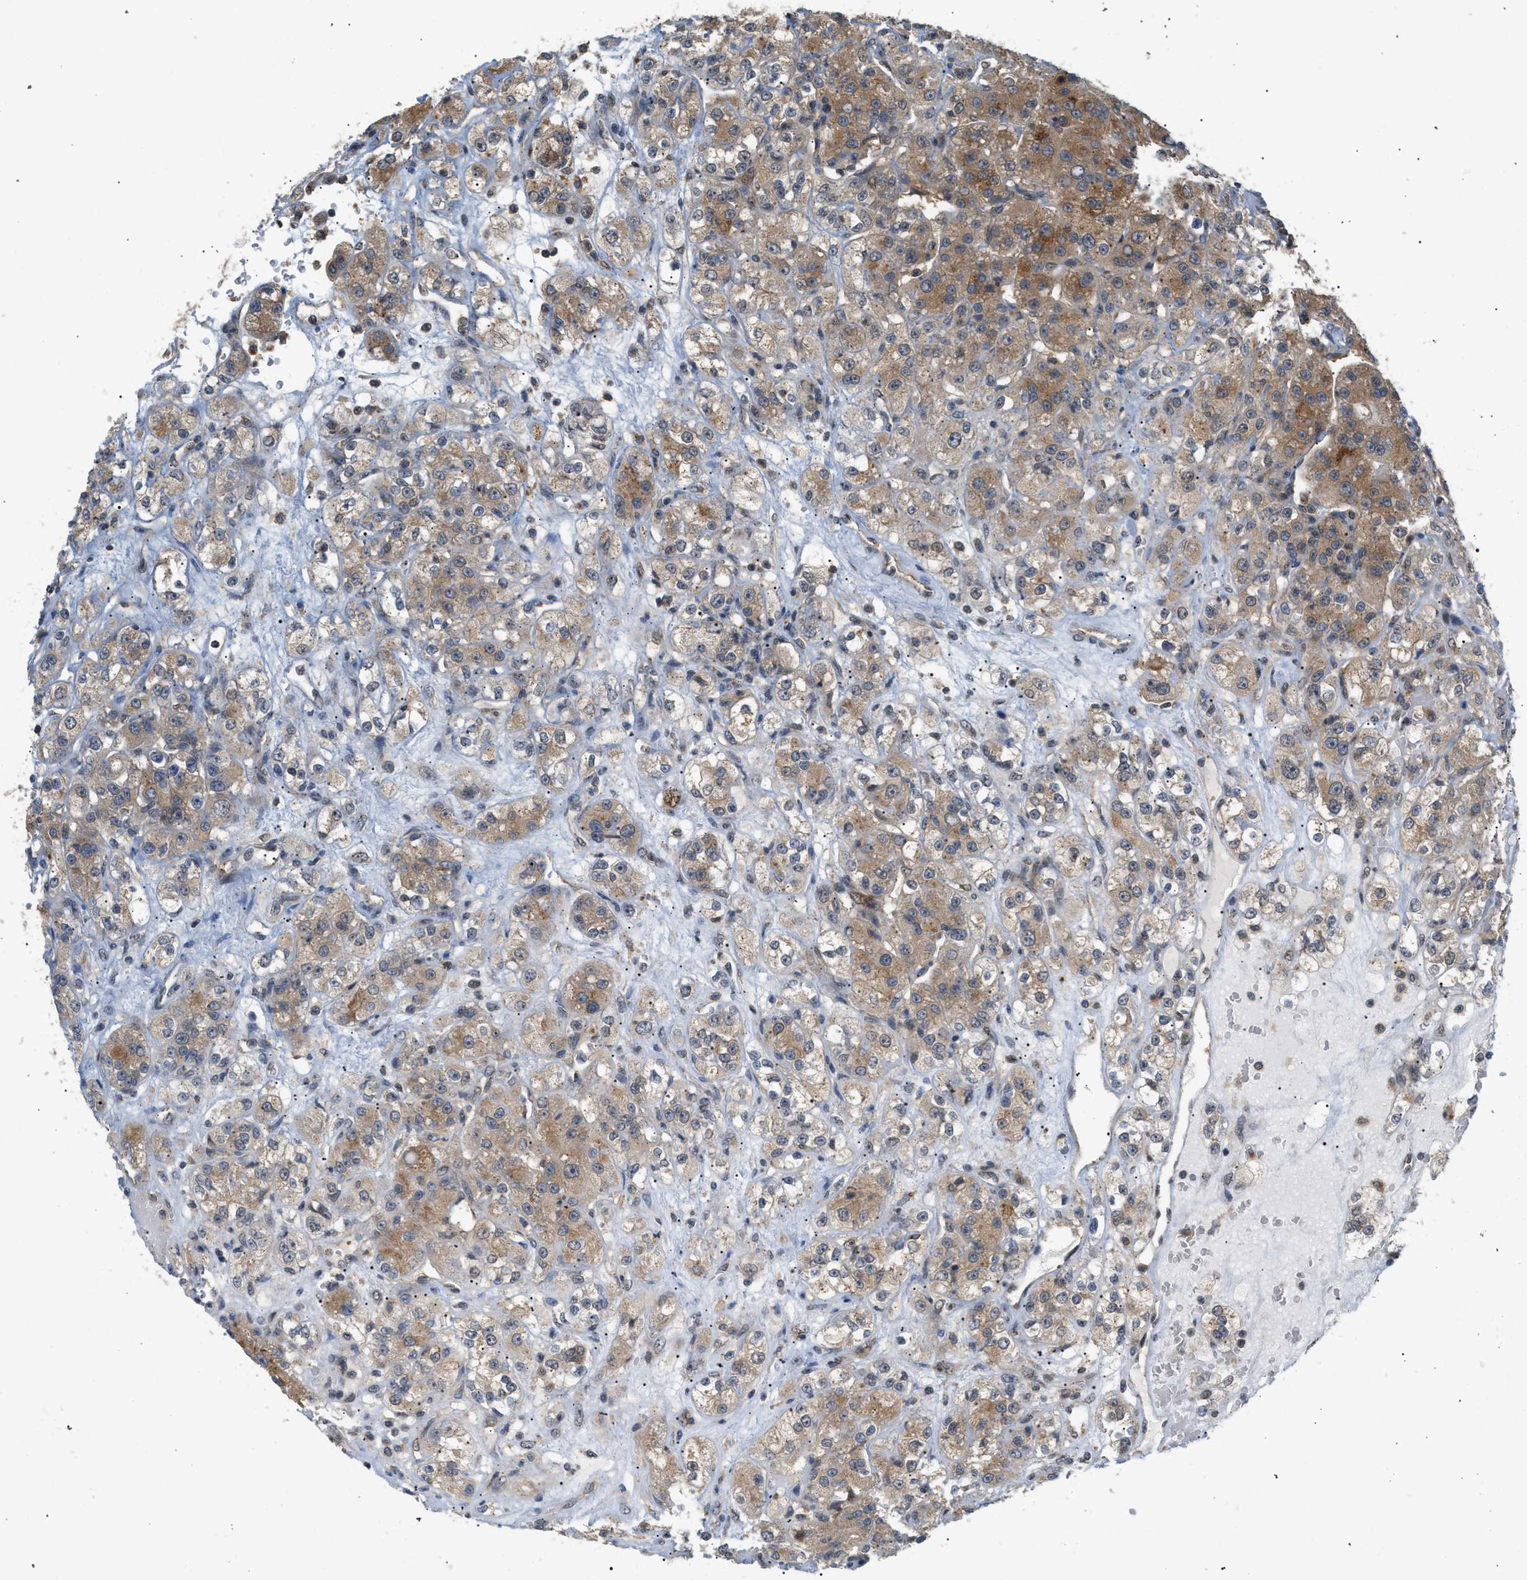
{"staining": {"intensity": "moderate", "quantity": ">75%", "location": "cytoplasmic/membranous"}, "tissue": "renal cancer", "cell_type": "Tumor cells", "image_type": "cancer", "snomed": [{"axis": "morphology", "description": "Normal tissue, NOS"}, {"axis": "morphology", "description": "Adenocarcinoma, NOS"}, {"axis": "topography", "description": "Kidney"}], "caption": "A high-resolution photomicrograph shows IHC staining of renal cancer, which displays moderate cytoplasmic/membranous expression in approximately >75% of tumor cells.", "gene": "MAP2K5", "patient": {"sex": "male", "age": 61}}